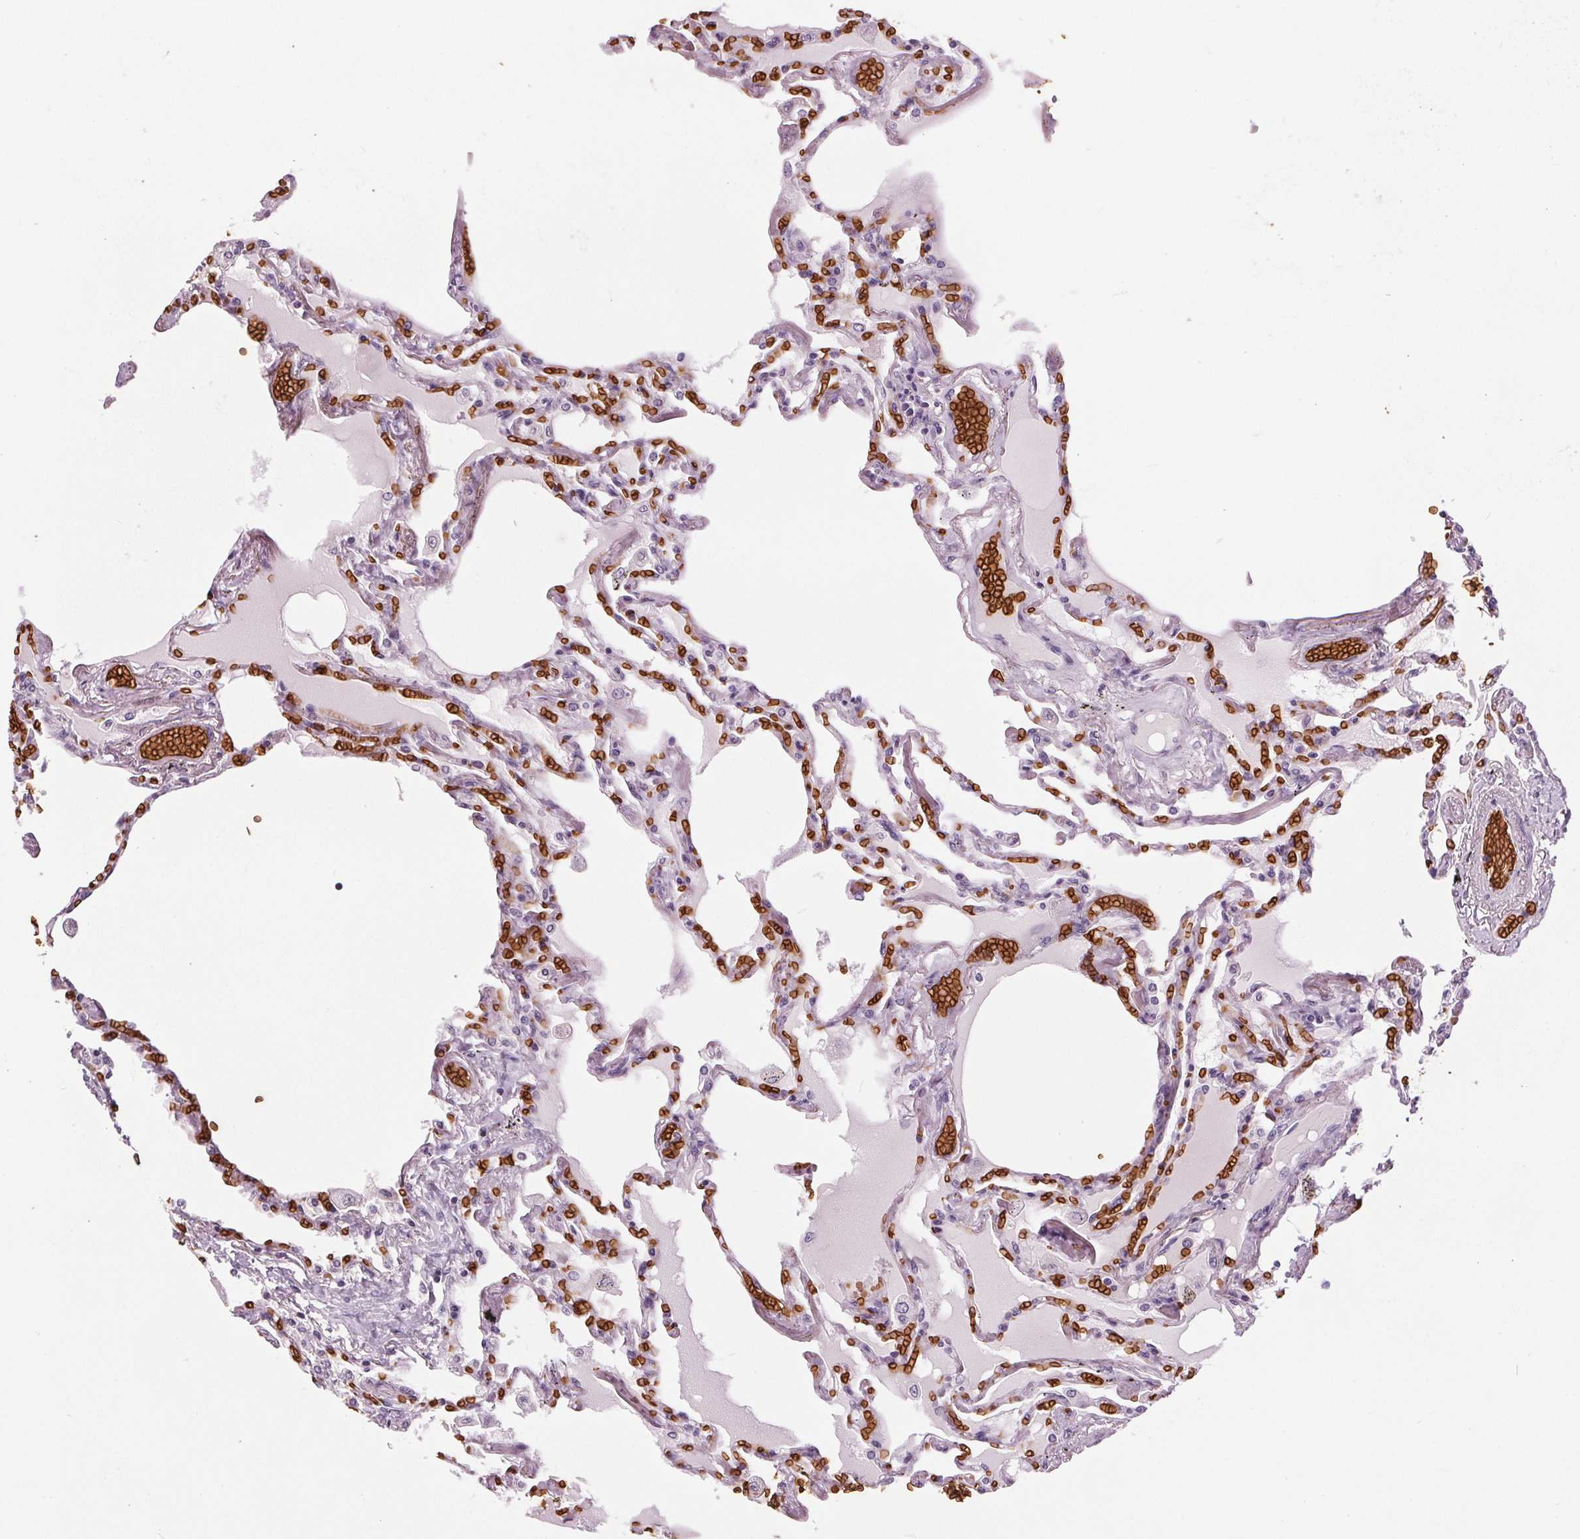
{"staining": {"intensity": "negative", "quantity": "none", "location": "none"}, "tissue": "lung", "cell_type": "Alveolar cells", "image_type": "normal", "snomed": [{"axis": "morphology", "description": "Normal tissue, NOS"}, {"axis": "morphology", "description": "Adenocarcinoma, NOS"}, {"axis": "topography", "description": "Cartilage tissue"}, {"axis": "topography", "description": "Lung"}], "caption": "A high-resolution image shows immunohistochemistry staining of benign lung, which shows no significant positivity in alveolar cells.", "gene": "SLC4A1", "patient": {"sex": "female", "age": 67}}